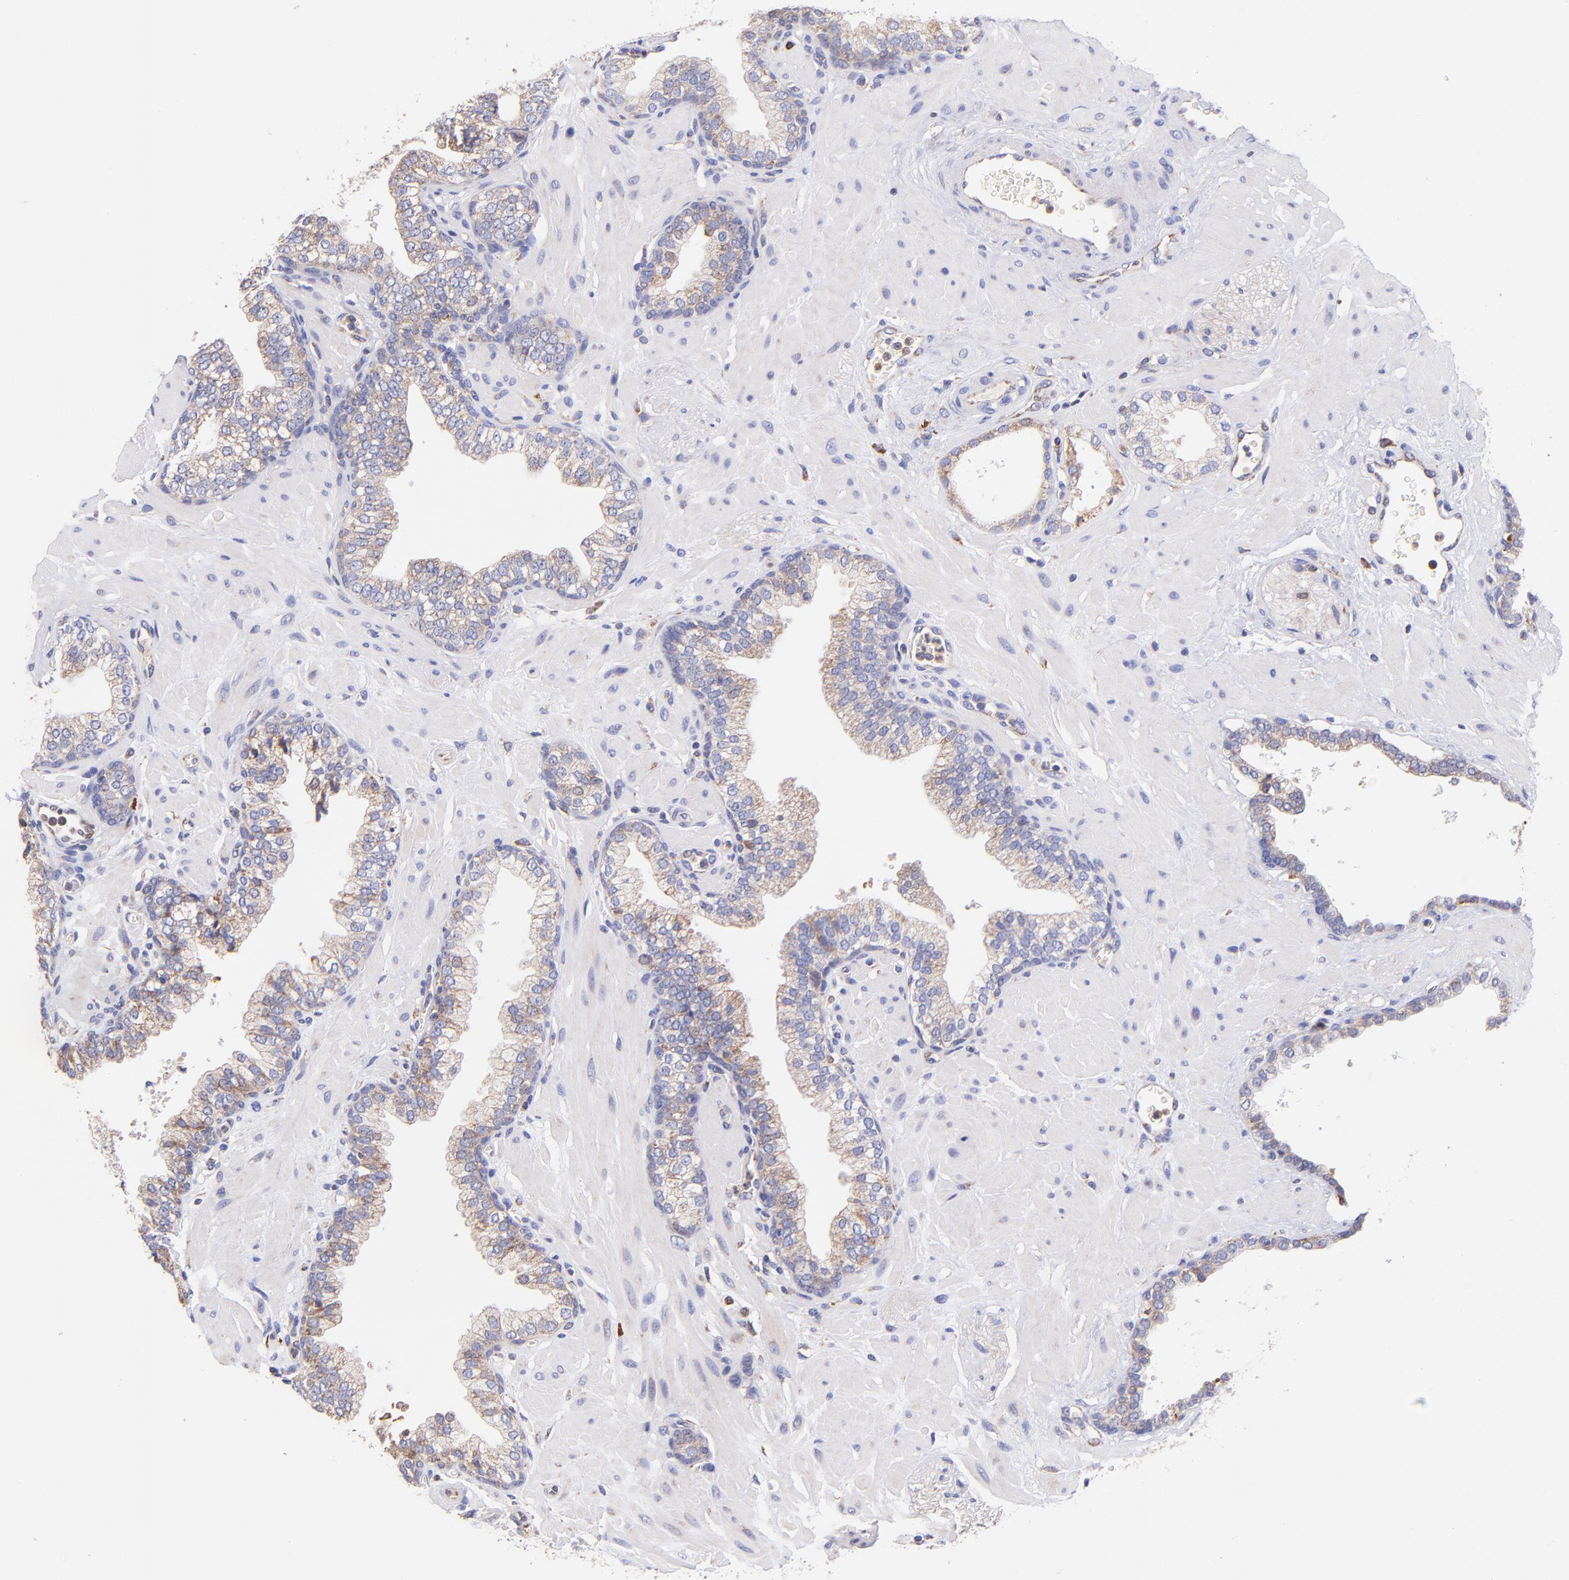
{"staining": {"intensity": "weak", "quantity": ">75%", "location": "cytoplasmic/membranous"}, "tissue": "prostate", "cell_type": "Glandular cells", "image_type": "normal", "snomed": [{"axis": "morphology", "description": "Normal tissue, NOS"}, {"axis": "topography", "description": "Prostate"}], "caption": "Immunohistochemical staining of normal human prostate demonstrates >75% levels of weak cytoplasmic/membranous protein expression in approximately >75% of glandular cells. (Stains: DAB in brown, nuclei in blue, Microscopy: brightfield microscopy at high magnification).", "gene": "PREX1", "patient": {"sex": "male", "age": 60}}